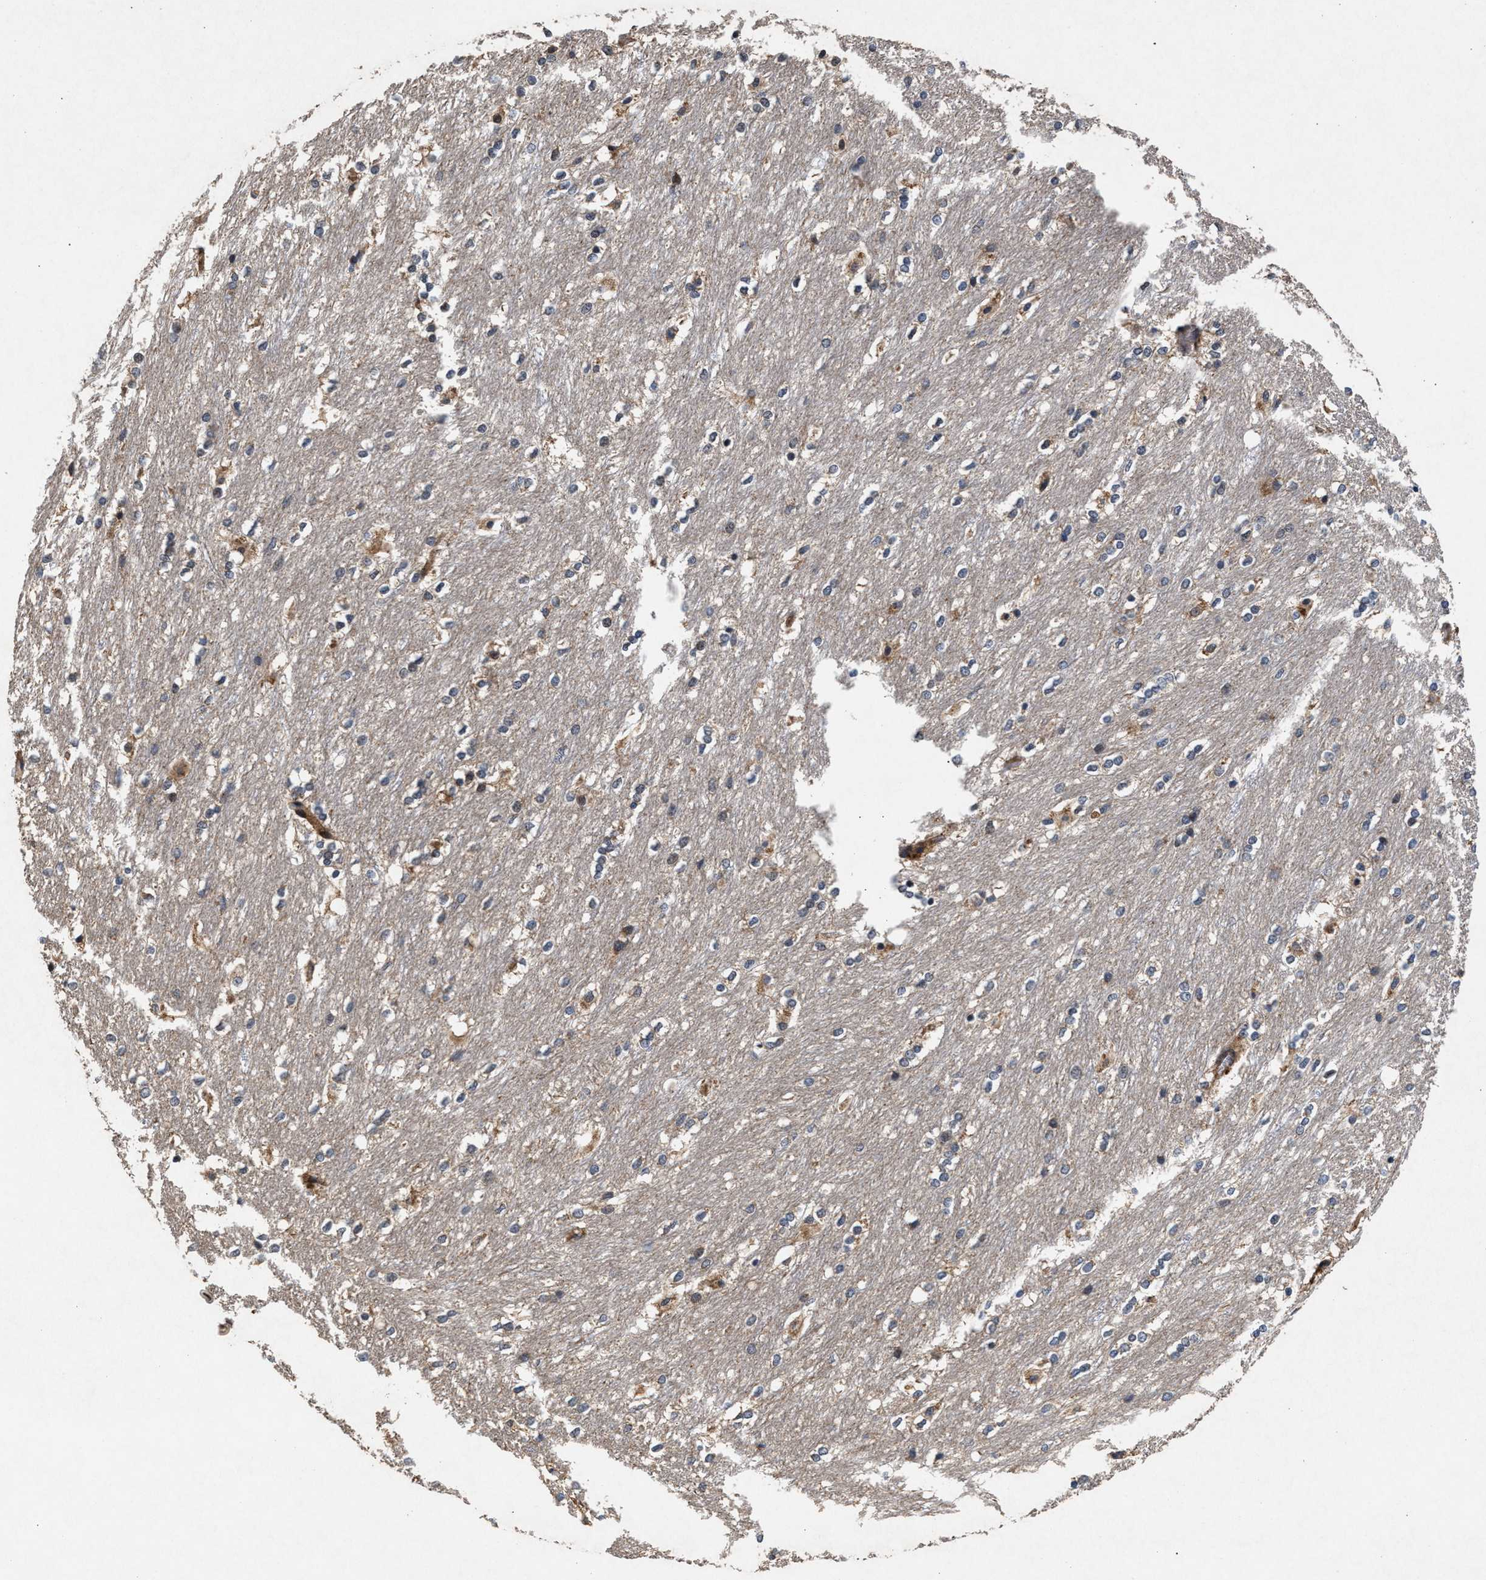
{"staining": {"intensity": "moderate", "quantity": "<25%", "location": "cytoplasmic/membranous"}, "tissue": "caudate", "cell_type": "Glial cells", "image_type": "normal", "snomed": [{"axis": "morphology", "description": "Normal tissue, NOS"}, {"axis": "topography", "description": "Lateral ventricle wall"}], "caption": "A histopathology image showing moderate cytoplasmic/membranous expression in about <25% of glial cells in unremarkable caudate, as visualized by brown immunohistochemical staining.", "gene": "NFKB2", "patient": {"sex": "female", "age": 19}}